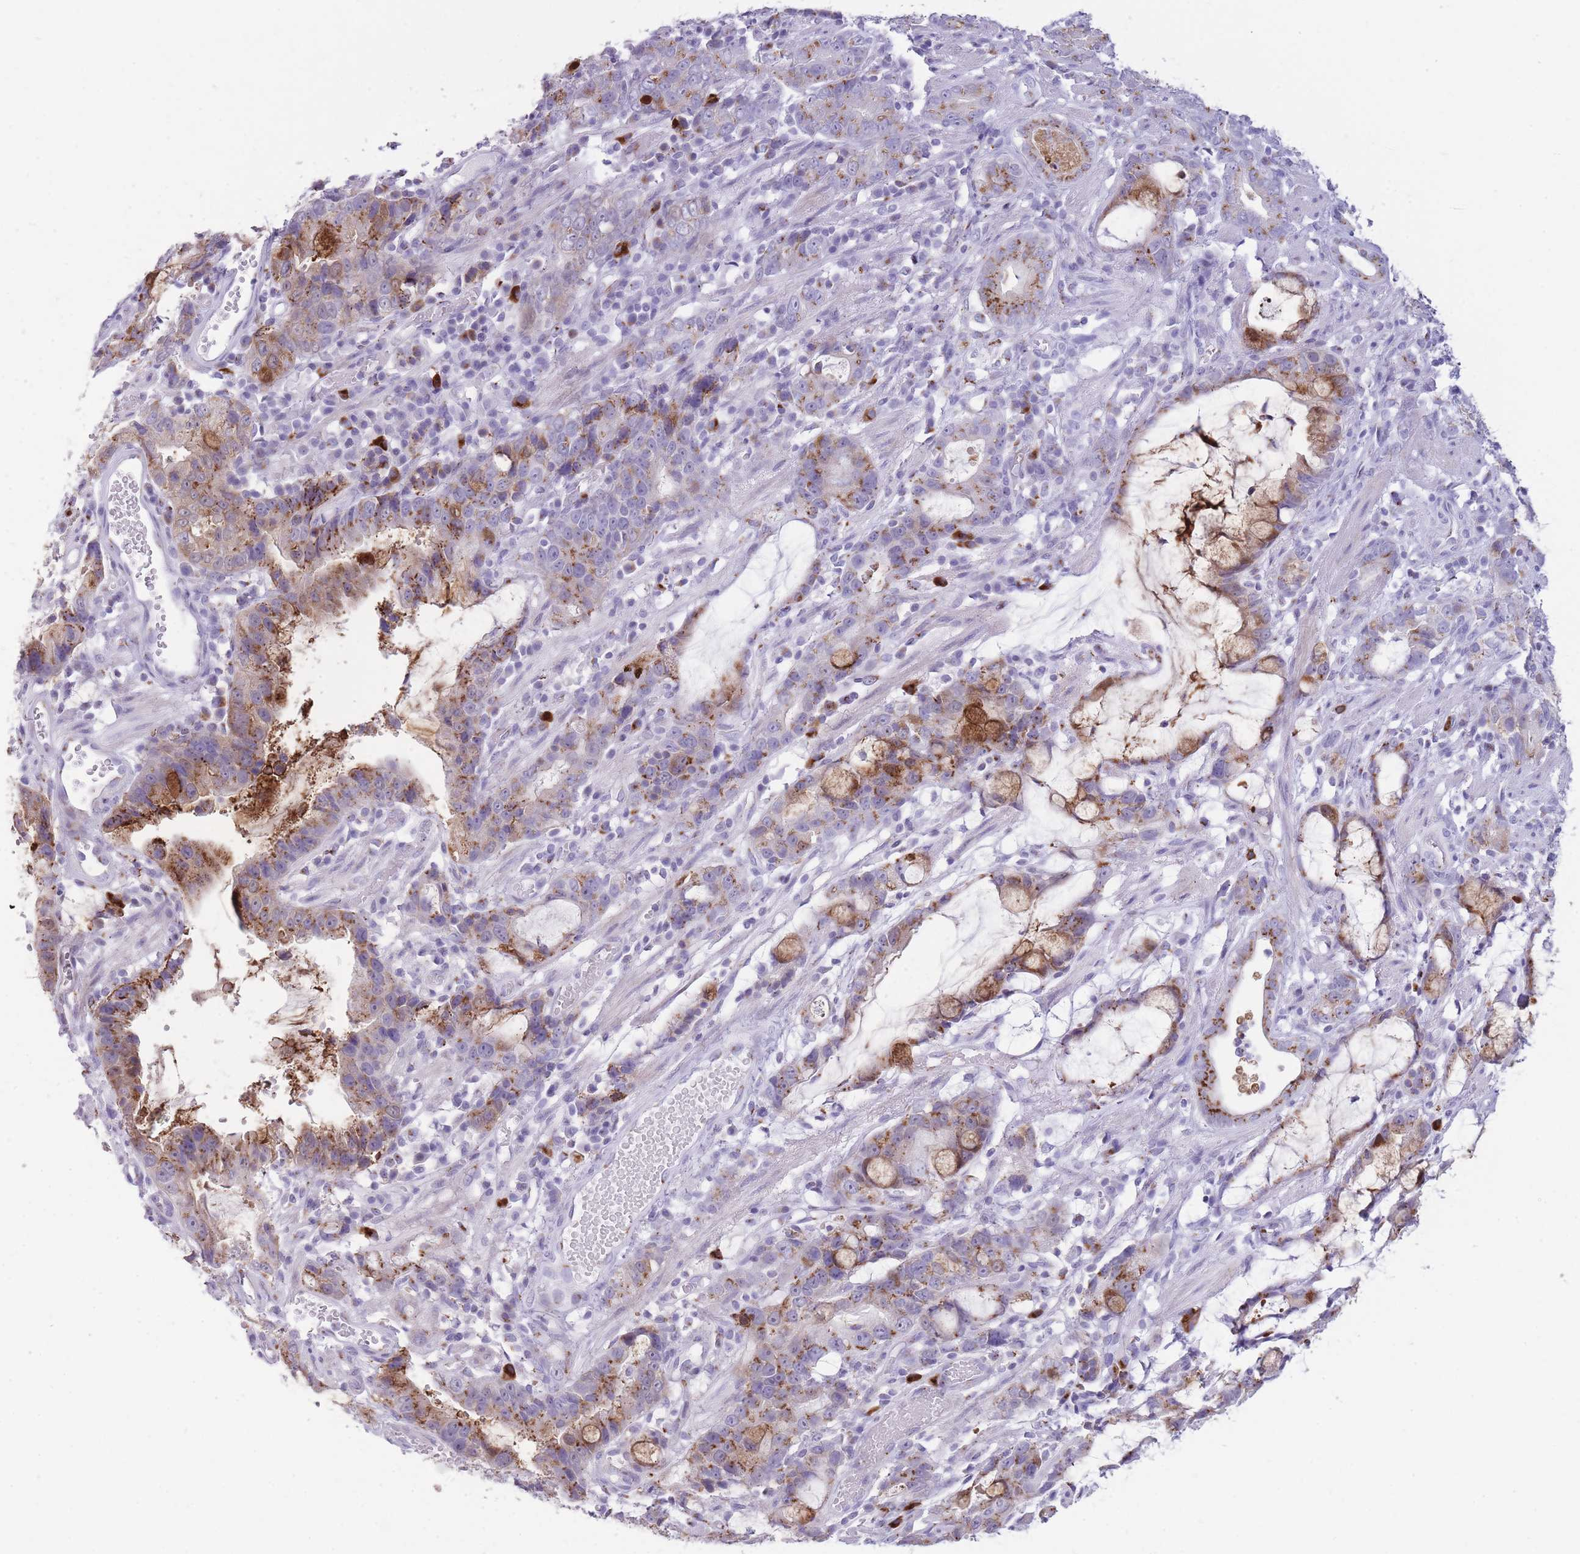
{"staining": {"intensity": "moderate", "quantity": ">75%", "location": "cytoplasmic/membranous"}, "tissue": "stomach cancer", "cell_type": "Tumor cells", "image_type": "cancer", "snomed": [{"axis": "morphology", "description": "Adenocarcinoma, NOS"}, {"axis": "topography", "description": "Stomach"}], "caption": "The micrograph exhibits staining of adenocarcinoma (stomach), revealing moderate cytoplasmic/membranous protein positivity (brown color) within tumor cells.", "gene": "B4GALT2", "patient": {"sex": "male", "age": 55}}